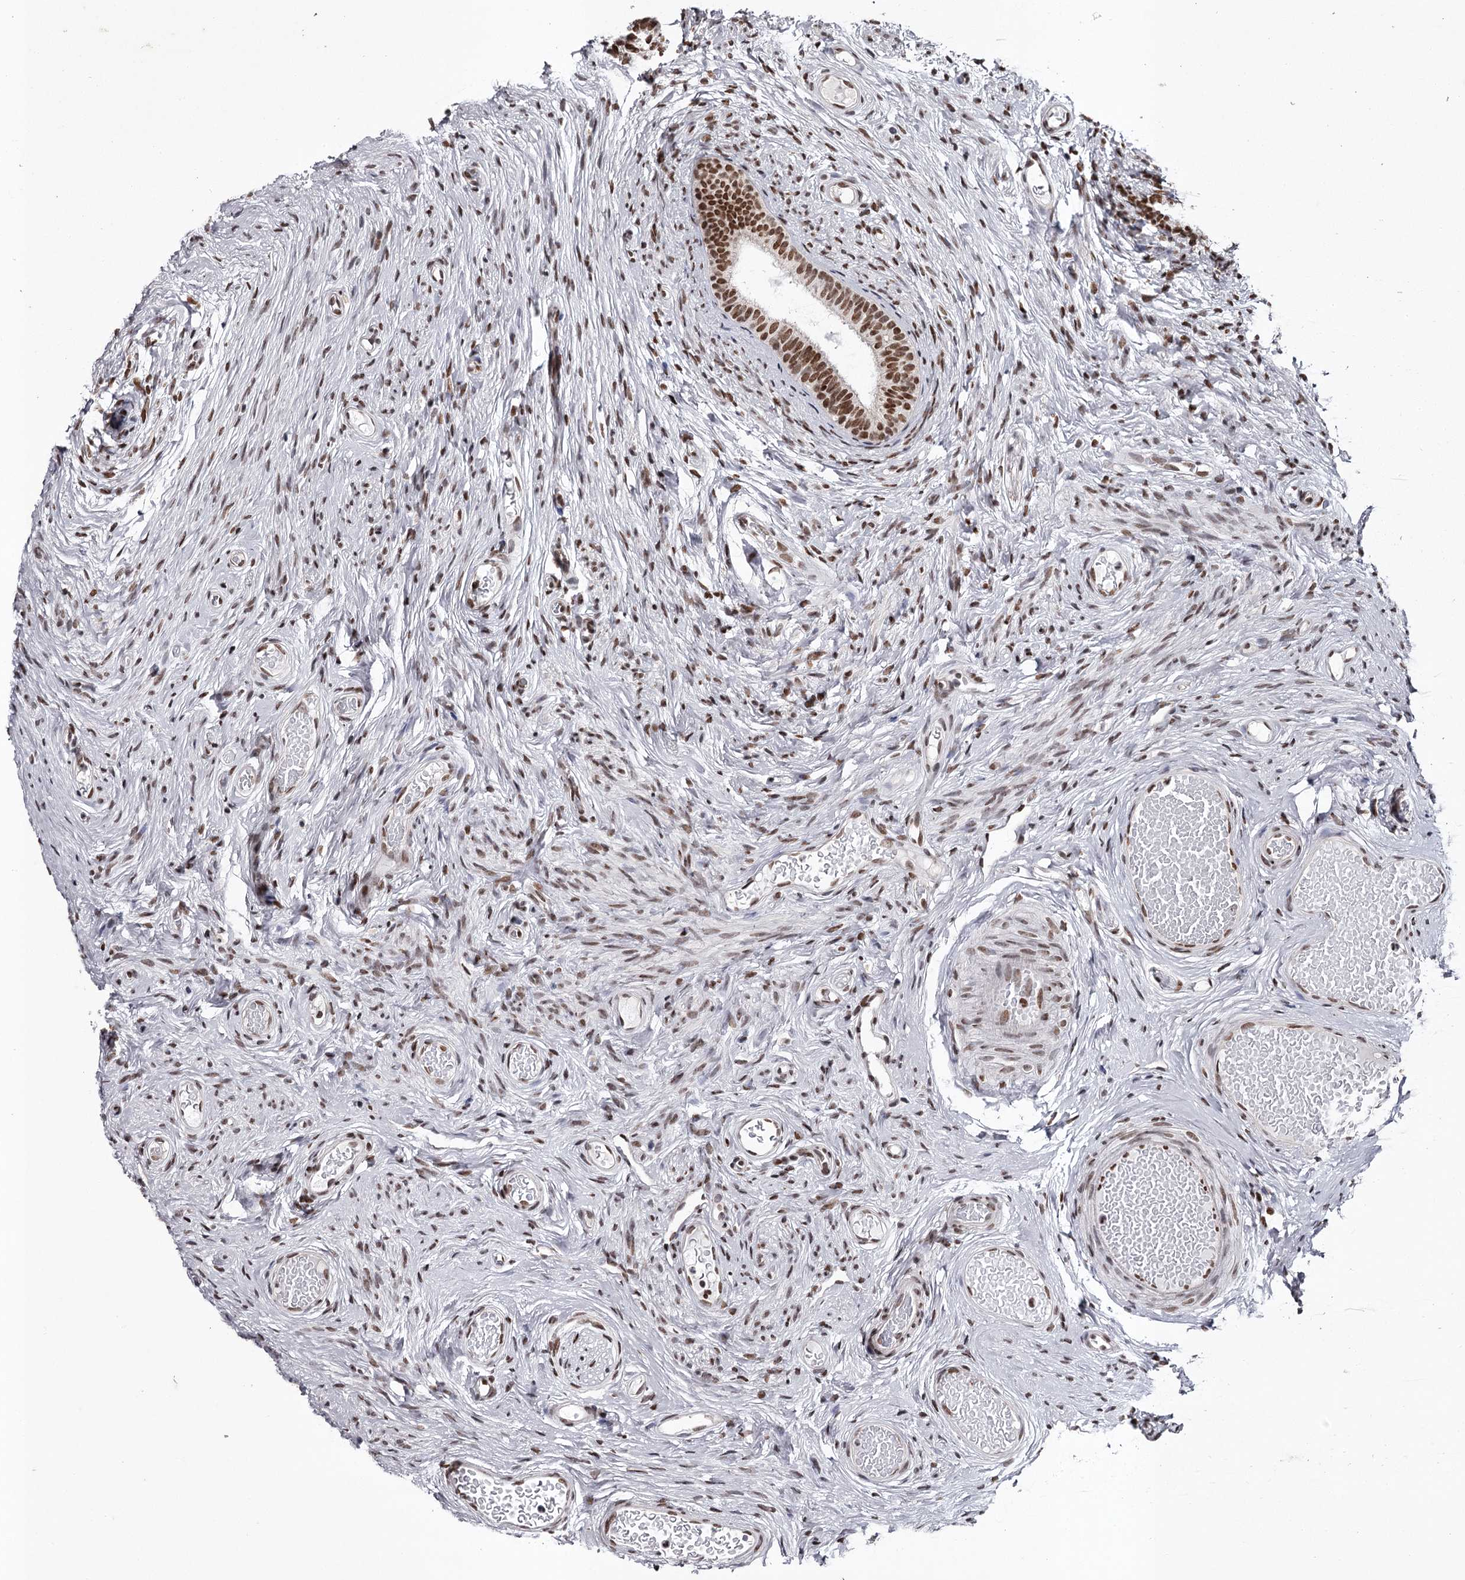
{"staining": {"intensity": "moderate", "quantity": ">75%", "location": "nuclear"}, "tissue": "epididymis", "cell_type": "Glandular cells", "image_type": "normal", "snomed": [{"axis": "morphology", "description": "Normal tissue, NOS"}, {"axis": "topography", "description": "Epididymis"}], "caption": "A high-resolution photomicrograph shows IHC staining of normal epididymis, which reveals moderate nuclear positivity in approximately >75% of glandular cells. The protein is stained brown, and the nuclei are stained in blue (DAB IHC with brightfield microscopy, high magnification).", "gene": "PSPC1", "patient": {"sex": "male", "age": 9}}